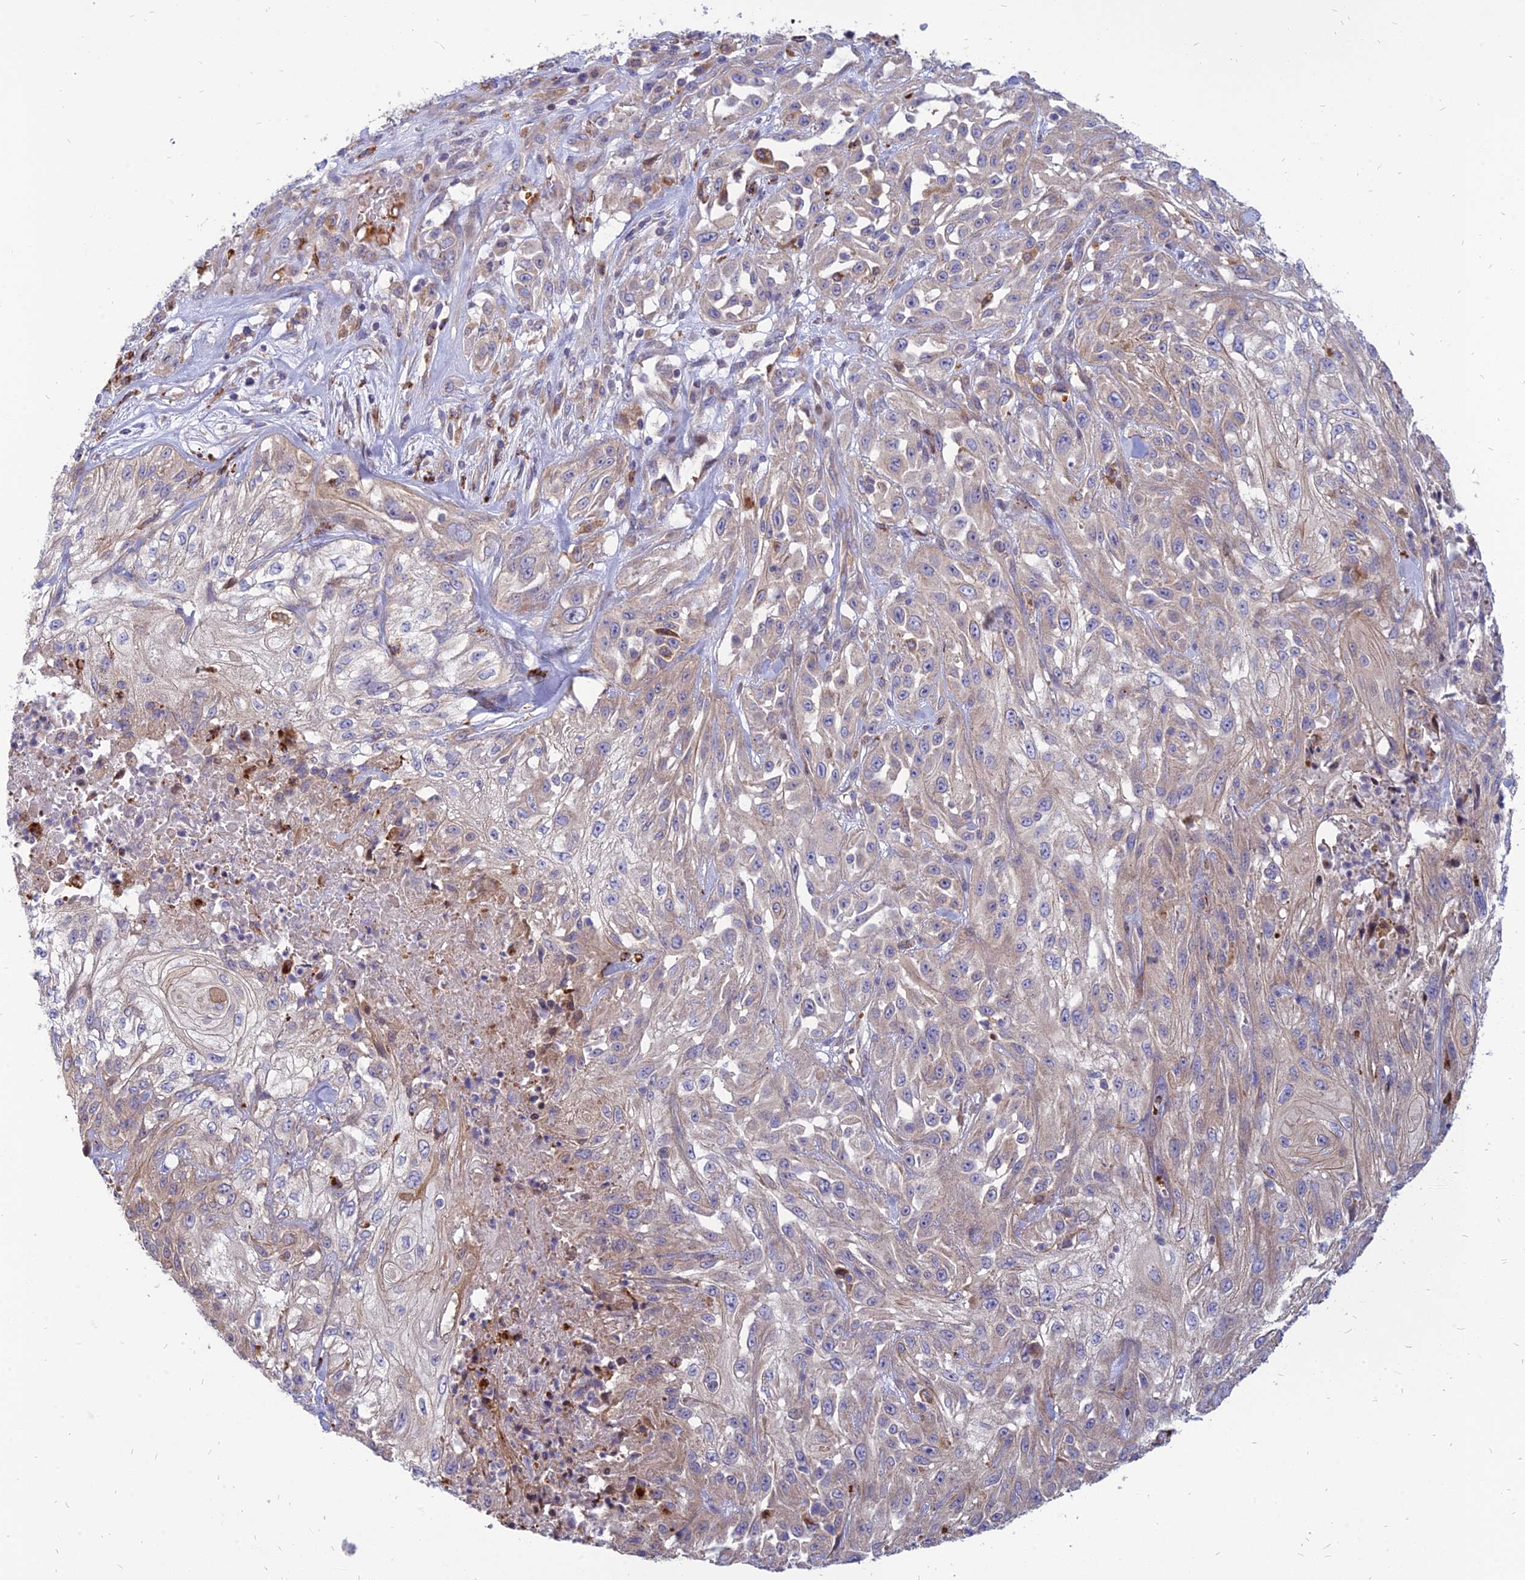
{"staining": {"intensity": "weak", "quantity": "<25%", "location": "cytoplasmic/membranous"}, "tissue": "skin cancer", "cell_type": "Tumor cells", "image_type": "cancer", "snomed": [{"axis": "morphology", "description": "Squamous cell carcinoma, NOS"}, {"axis": "morphology", "description": "Squamous cell carcinoma, metastatic, NOS"}, {"axis": "topography", "description": "Skin"}, {"axis": "topography", "description": "Lymph node"}], "caption": "There is no significant staining in tumor cells of squamous cell carcinoma (skin).", "gene": "PHKA2", "patient": {"sex": "male", "age": 75}}